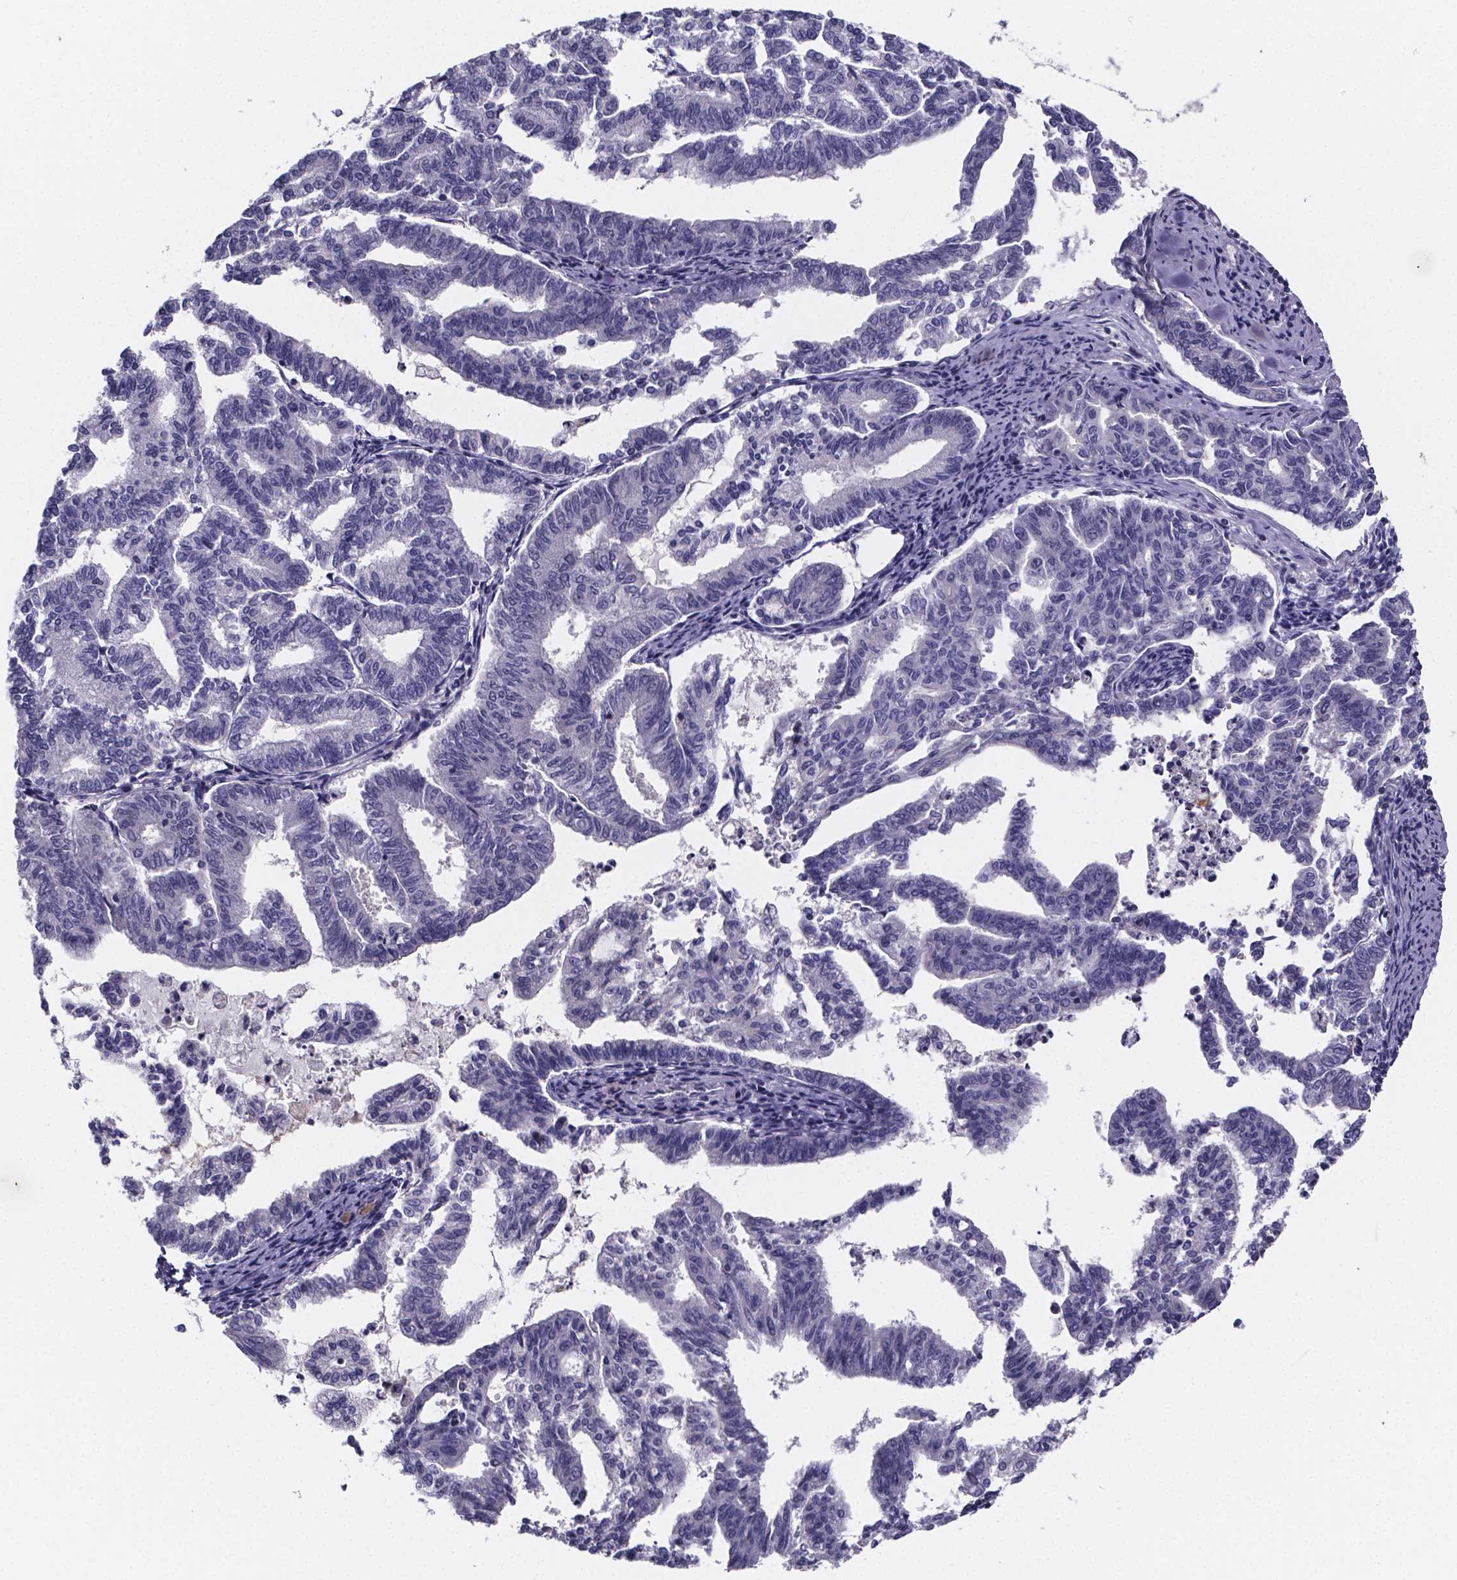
{"staining": {"intensity": "negative", "quantity": "none", "location": "none"}, "tissue": "endometrial cancer", "cell_type": "Tumor cells", "image_type": "cancer", "snomed": [{"axis": "morphology", "description": "Adenocarcinoma, NOS"}, {"axis": "topography", "description": "Endometrium"}], "caption": "Tumor cells show no significant protein staining in endometrial cancer (adenocarcinoma).", "gene": "IZUMO1", "patient": {"sex": "female", "age": 79}}